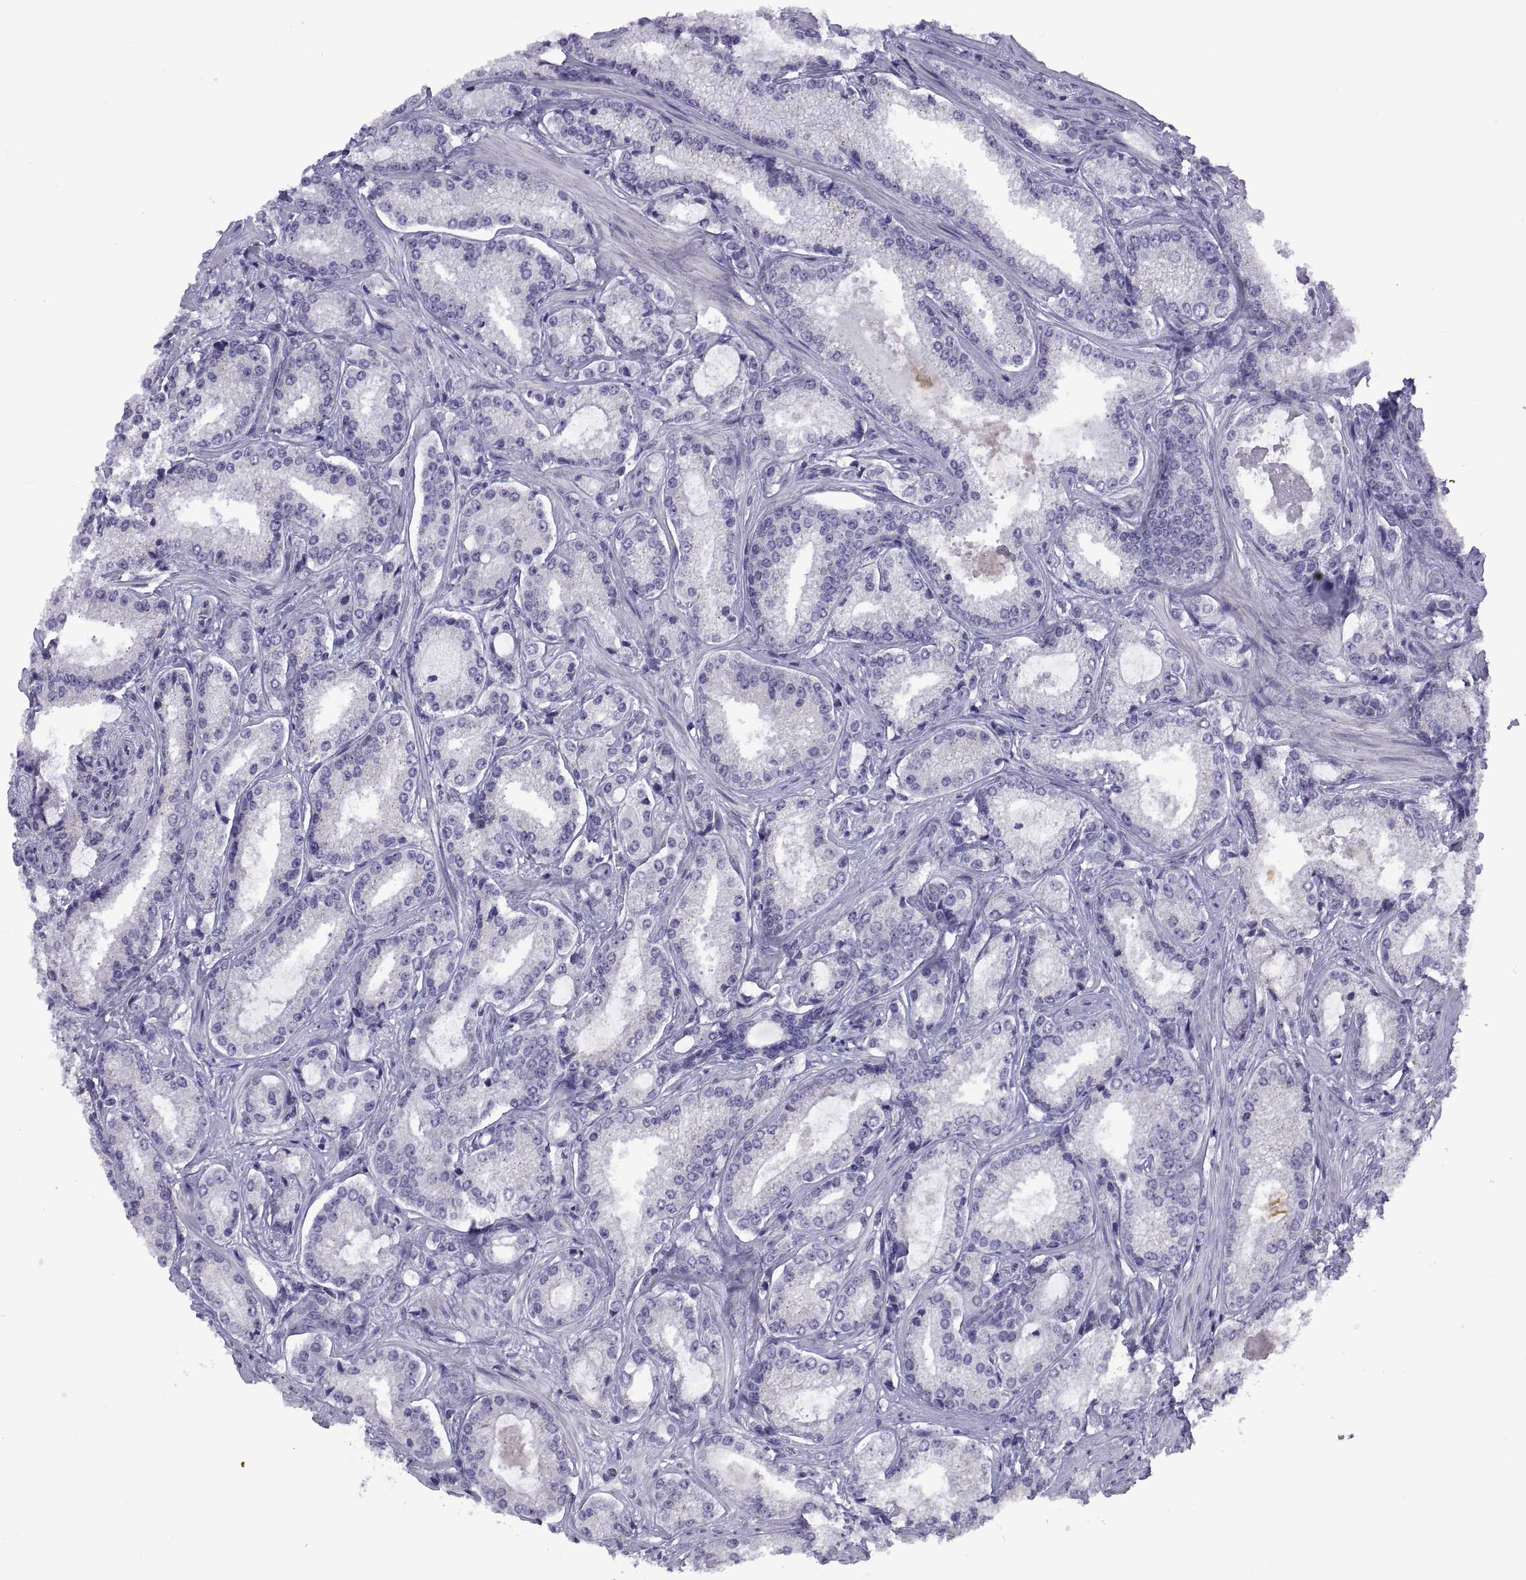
{"staining": {"intensity": "negative", "quantity": "none", "location": "none"}, "tissue": "prostate cancer", "cell_type": "Tumor cells", "image_type": "cancer", "snomed": [{"axis": "morphology", "description": "Adenocarcinoma, Low grade"}, {"axis": "topography", "description": "Prostate"}], "caption": "Tumor cells are negative for brown protein staining in prostate cancer.", "gene": "VSX2", "patient": {"sex": "male", "age": 56}}